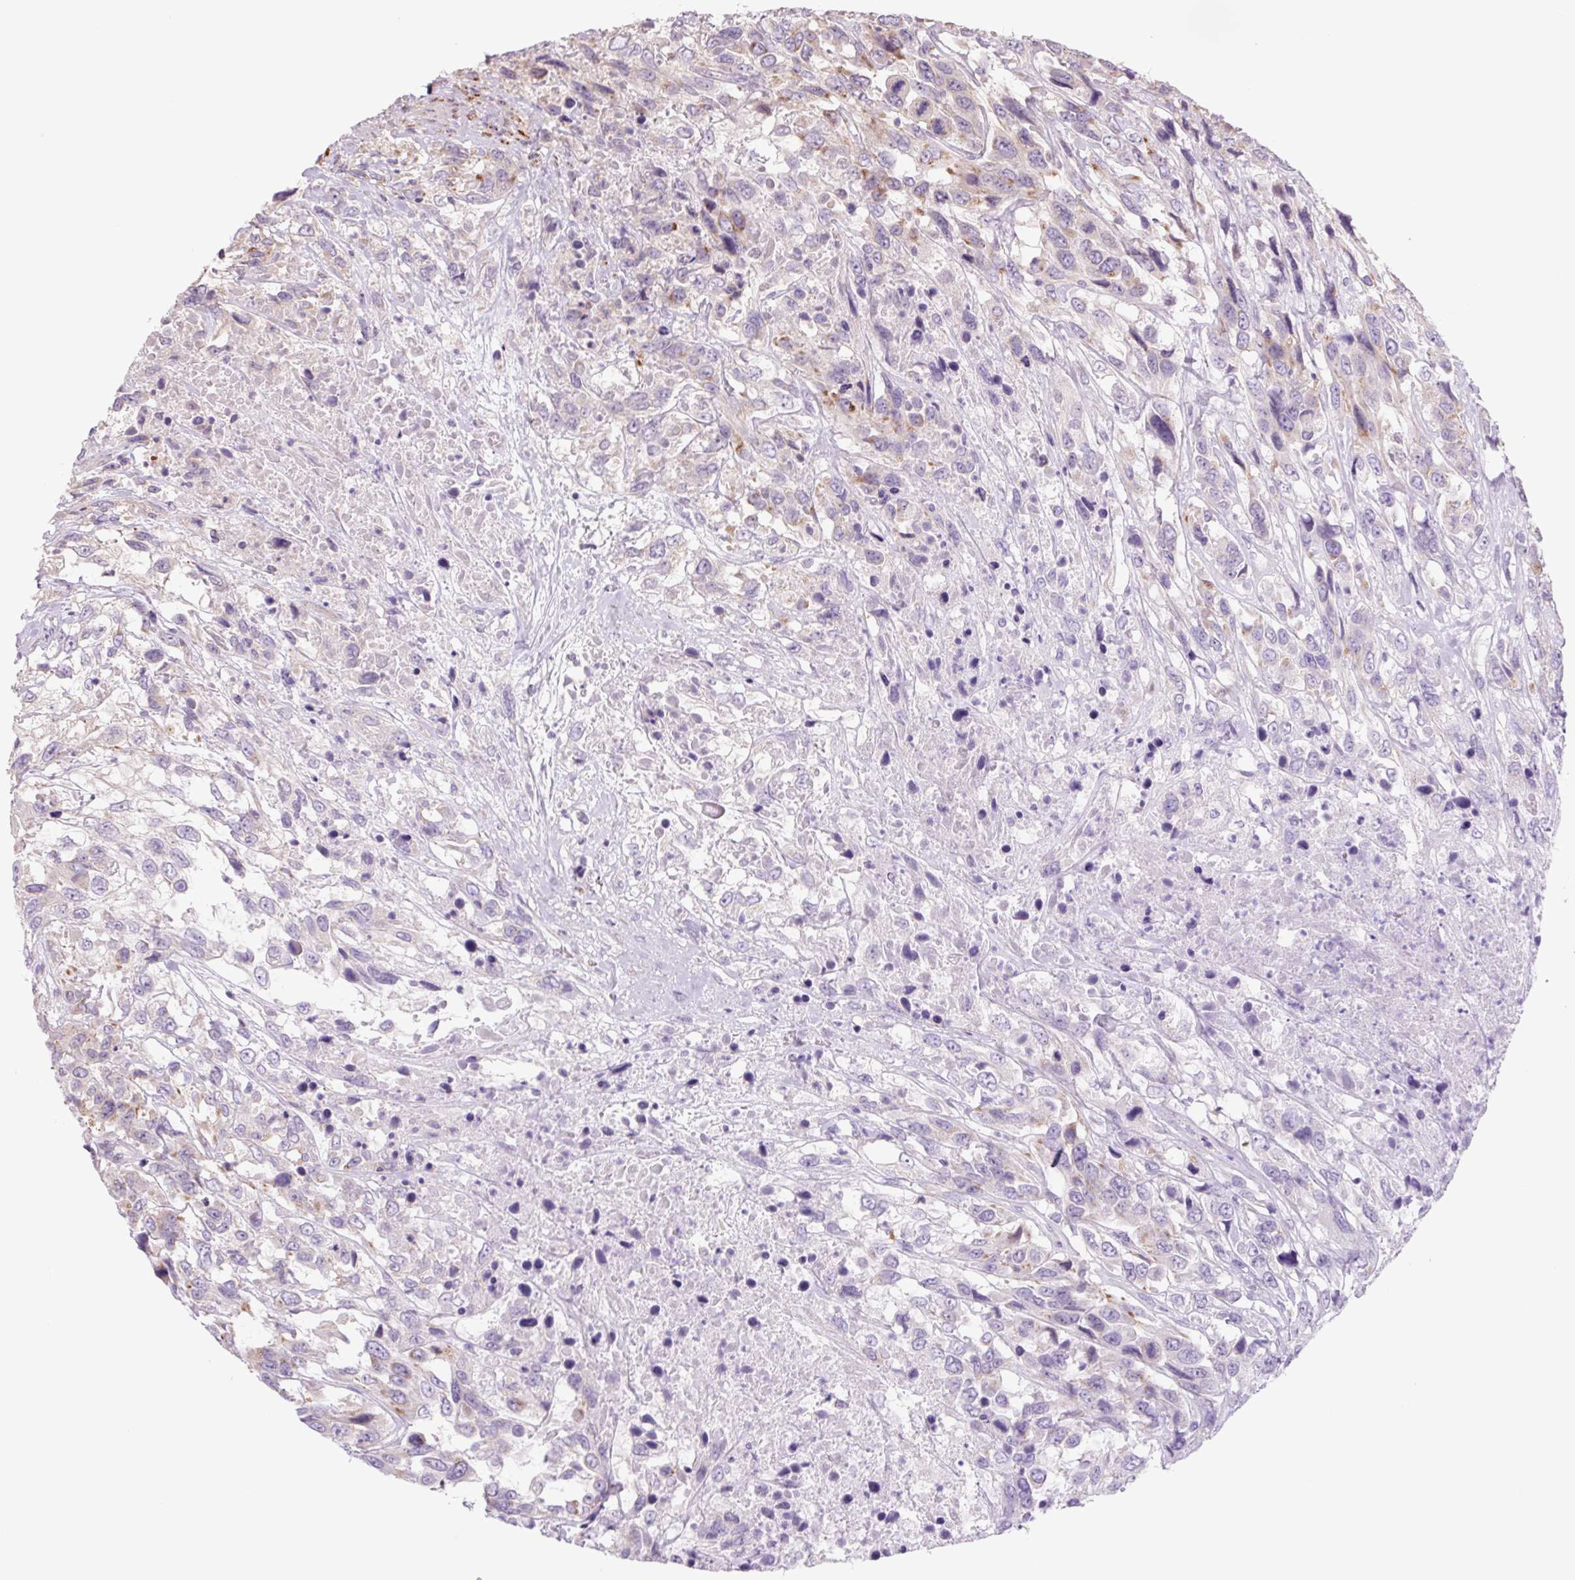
{"staining": {"intensity": "moderate", "quantity": "25%-75%", "location": "cytoplasmic/membranous"}, "tissue": "urothelial cancer", "cell_type": "Tumor cells", "image_type": "cancer", "snomed": [{"axis": "morphology", "description": "Urothelial carcinoma, High grade"}, {"axis": "topography", "description": "Urinary bladder"}], "caption": "IHC micrograph of neoplastic tissue: urothelial cancer stained using immunohistochemistry shows medium levels of moderate protein expression localized specifically in the cytoplasmic/membranous of tumor cells, appearing as a cytoplasmic/membranous brown color.", "gene": "PLA2G4A", "patient": {"sex": "female", "age": 70}}